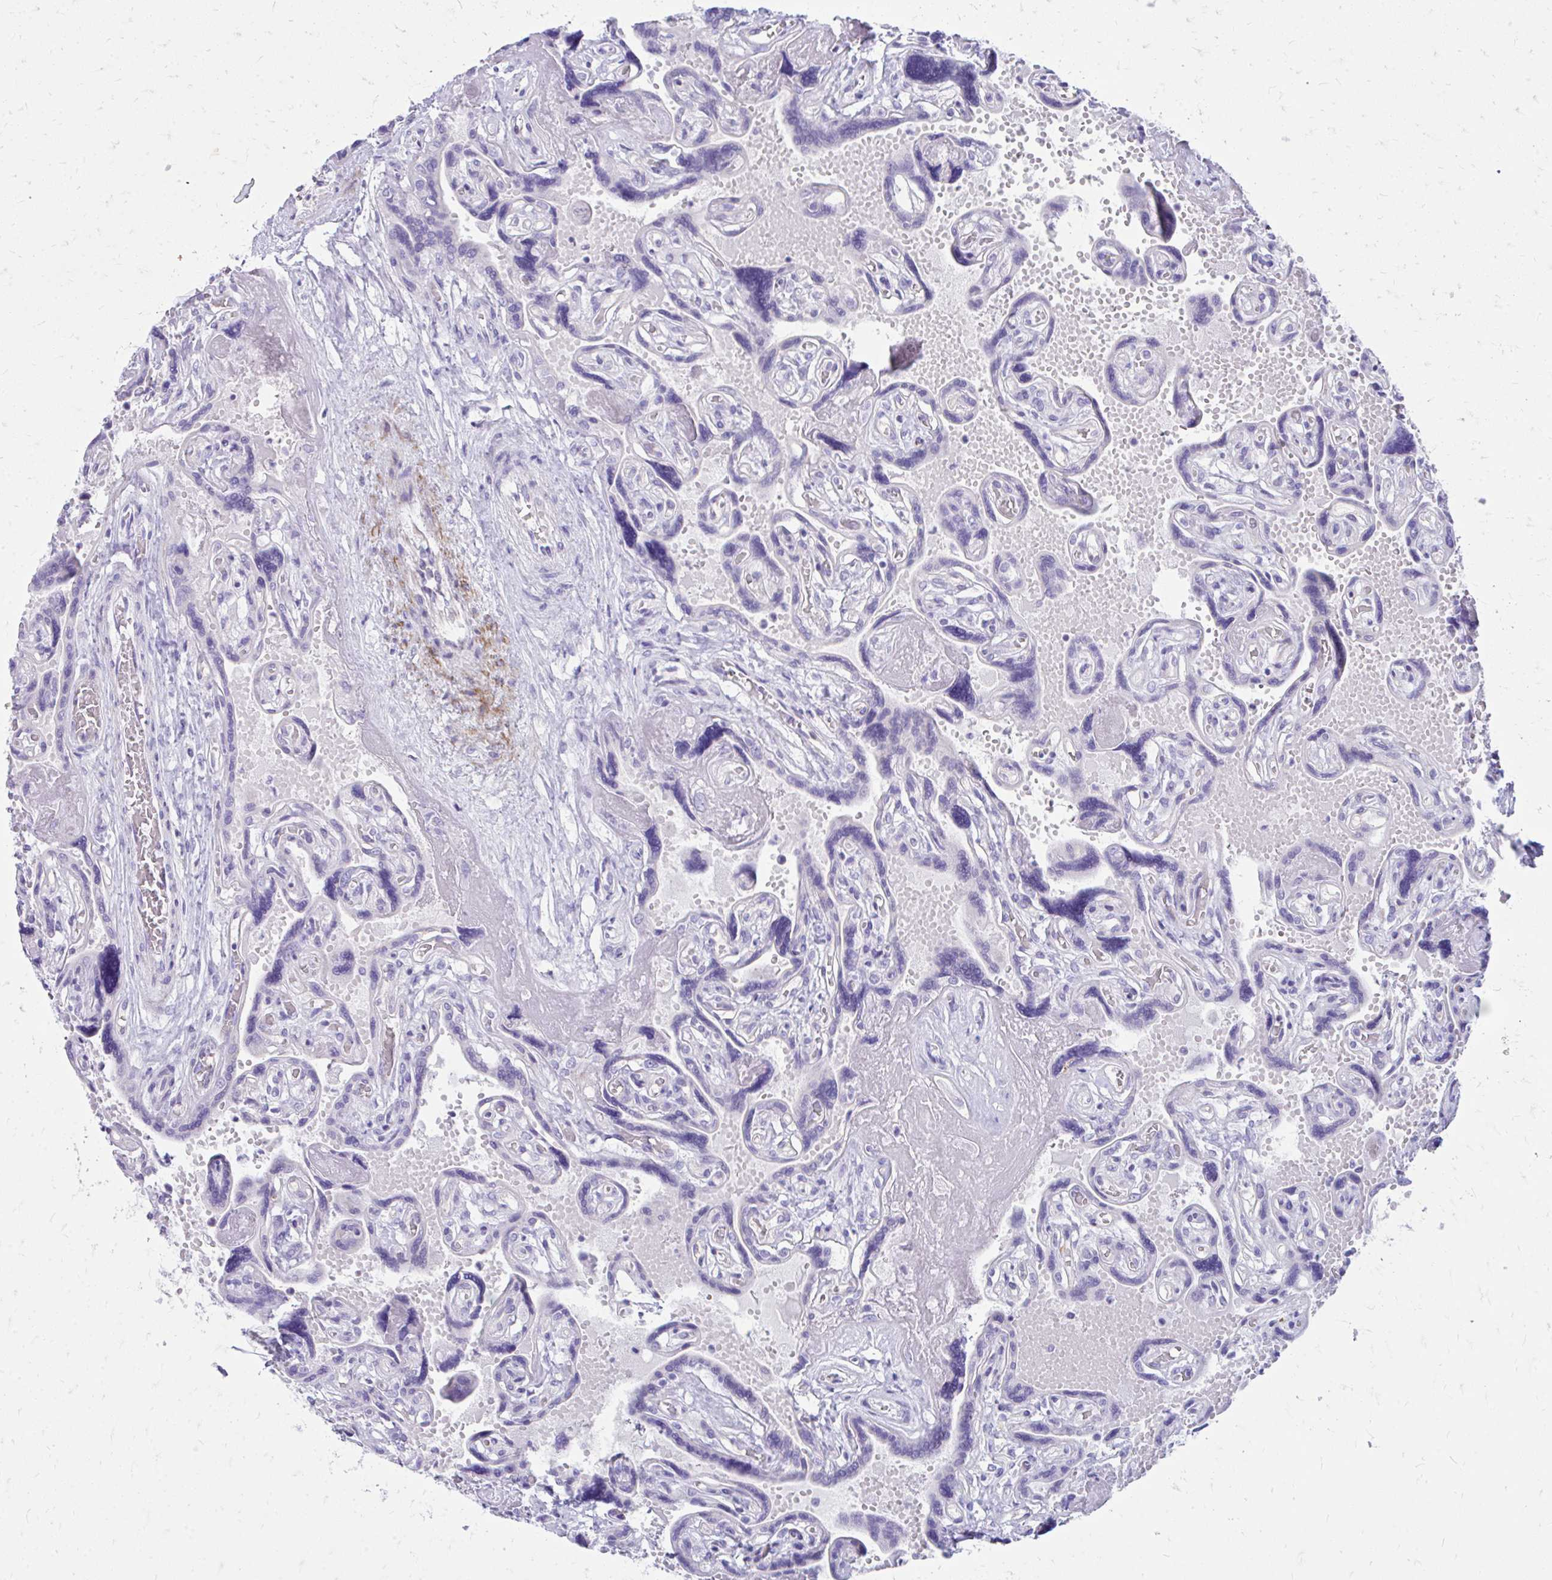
{"staining": {"intensity": "negative", "quantity": "none", "location": "none"}, "tissue": "placenta", "cell_type": "Trophoblastic cells", "image_type": "normal", "snomed": [{"axis": "morphology", "description": "Normal tissue, NOS"}, {"axis": "topography", "description": "Placenta"}], "caption": "Immunohistochemistry of unremarkable placenta reveals no staining in trophoblastic cells.", "gene": "ENSG00000285953", "patient": {"sex": "female", "age": 32}}